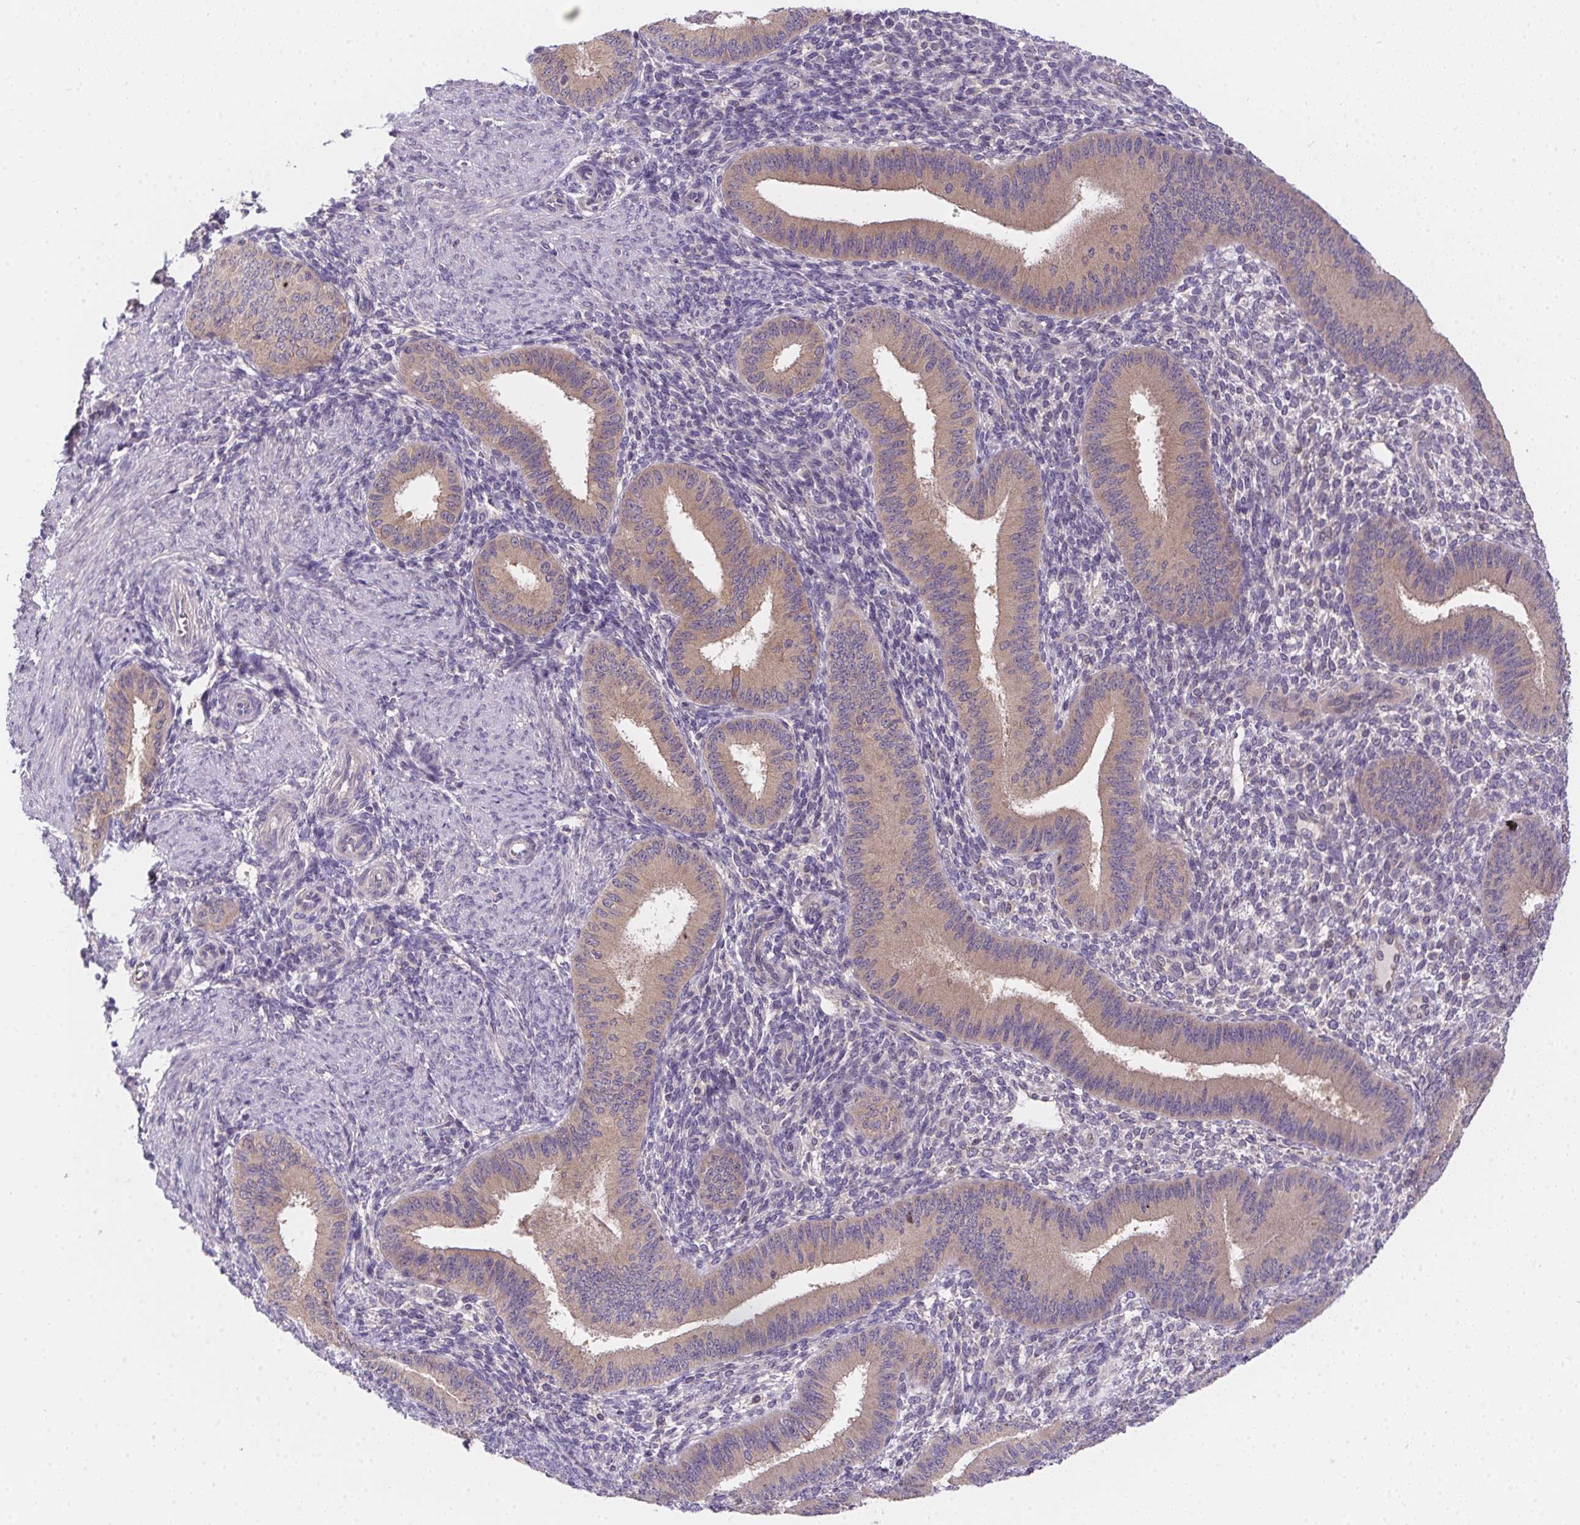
{"staining": {"intensity": "negative", "quantity": "none", "location": "none"}, "tissue": "endometrium", "cell_type": "Cells in endometrial stroma", "image_type": "normal", "snomed": [{"axis": "morphology", "description": "Normal tissue, NOS"}, {"axis": "topography", "description": "Endometrium"}], "caption": "Immunohistochemistry (IHC) micrograph of benign endometrium: endometrium stained with DAB reveals no significant protein expression in cells in endometrial stroma.", "gene": "PRKAA1", "patient": {"sex": "female", "age": 39}}